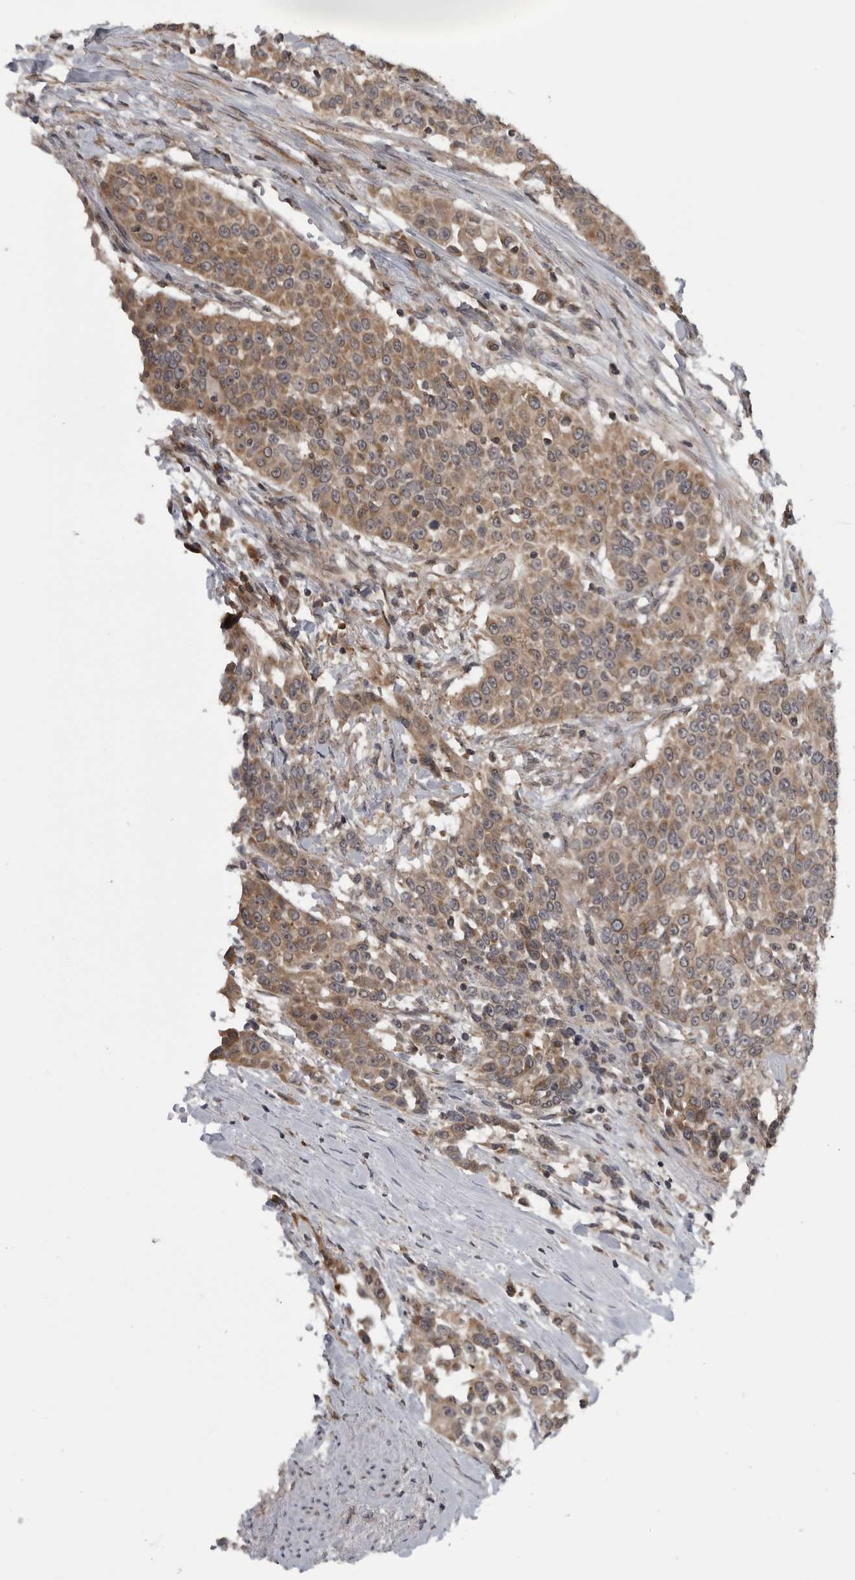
{"staining": {"intensity": "moderate", "quantity": ">75%", "location": "cytoplasmic/membranous"}, "tissue": "urothelial cancer", "cell_type": "Tumor cells", "image_type": "cancer", "snomed": [{"axis": "morphology", "description": "Urothelial carcinoma, High grade"}, {"axis": "topography", "description": "Urinary bladder"}], "caption": "Moderate cytoplasmic/membranous expression for a protein is seen in about >75% of tumor cells of urothelial carcinoma (high-grade) using IHC.", "gene": "FAAP100", "patient": {"sex": "female", "age": 80}}